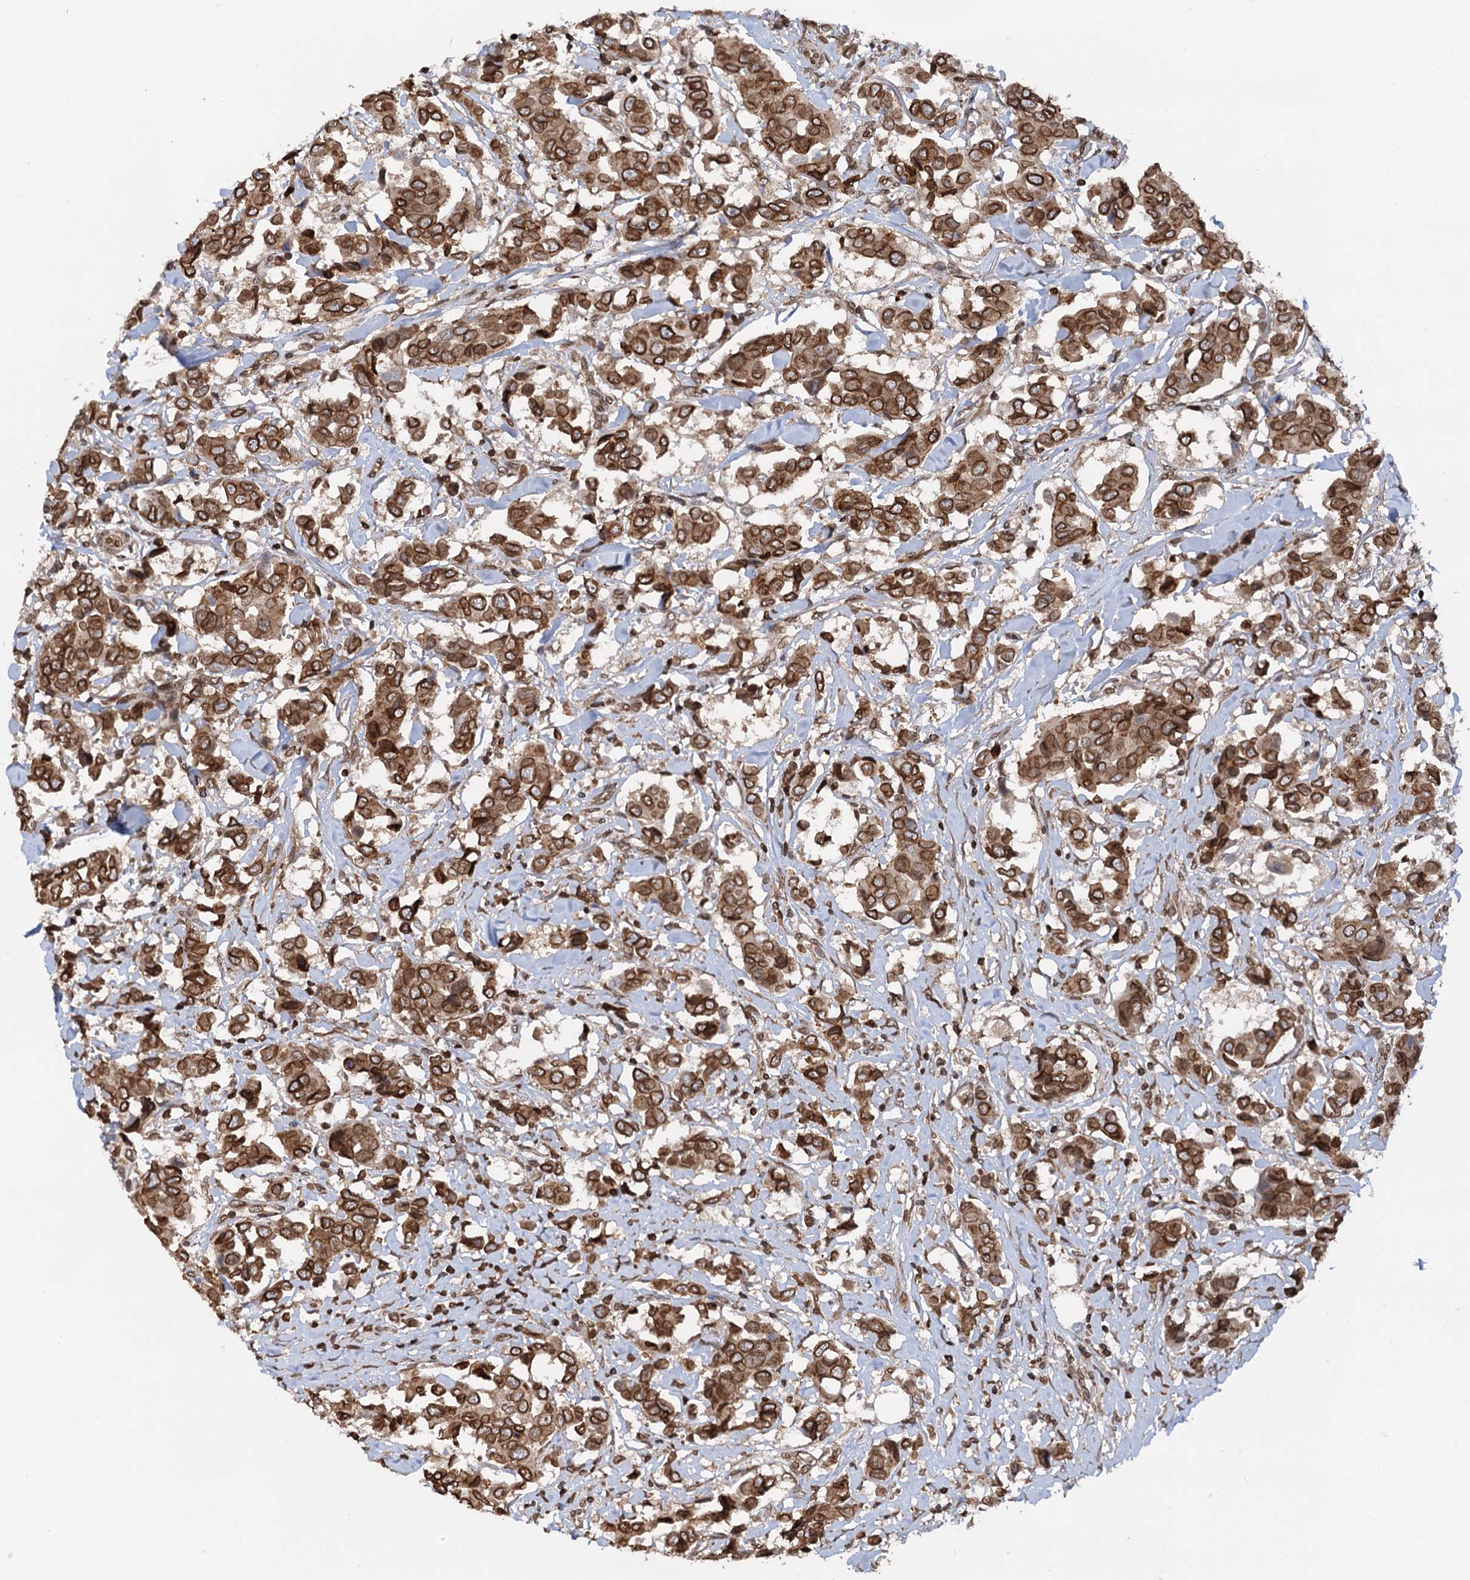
{"staining": {"intensity": "strong", "quantity": ">75%", "location": "cytoplasmic/membranous,nuclear"}, "tissue": "breast cancer", "cell_type": "Tumor cells", "image_type": "cancer", "snomed": [{"axis": "morphology", "description": "Duct carcinoma"}, {"axis": "topography", "description": "Breast"}], "caption": "Tumor cells exhibit high levels of strong cytoplasmic/membranous and nuclear staining in about >75% of cells in infiltrating ductal carcinoma (breast).", "gene": "ZC3H13", "patient": {"sex": "female", "age": 80}}